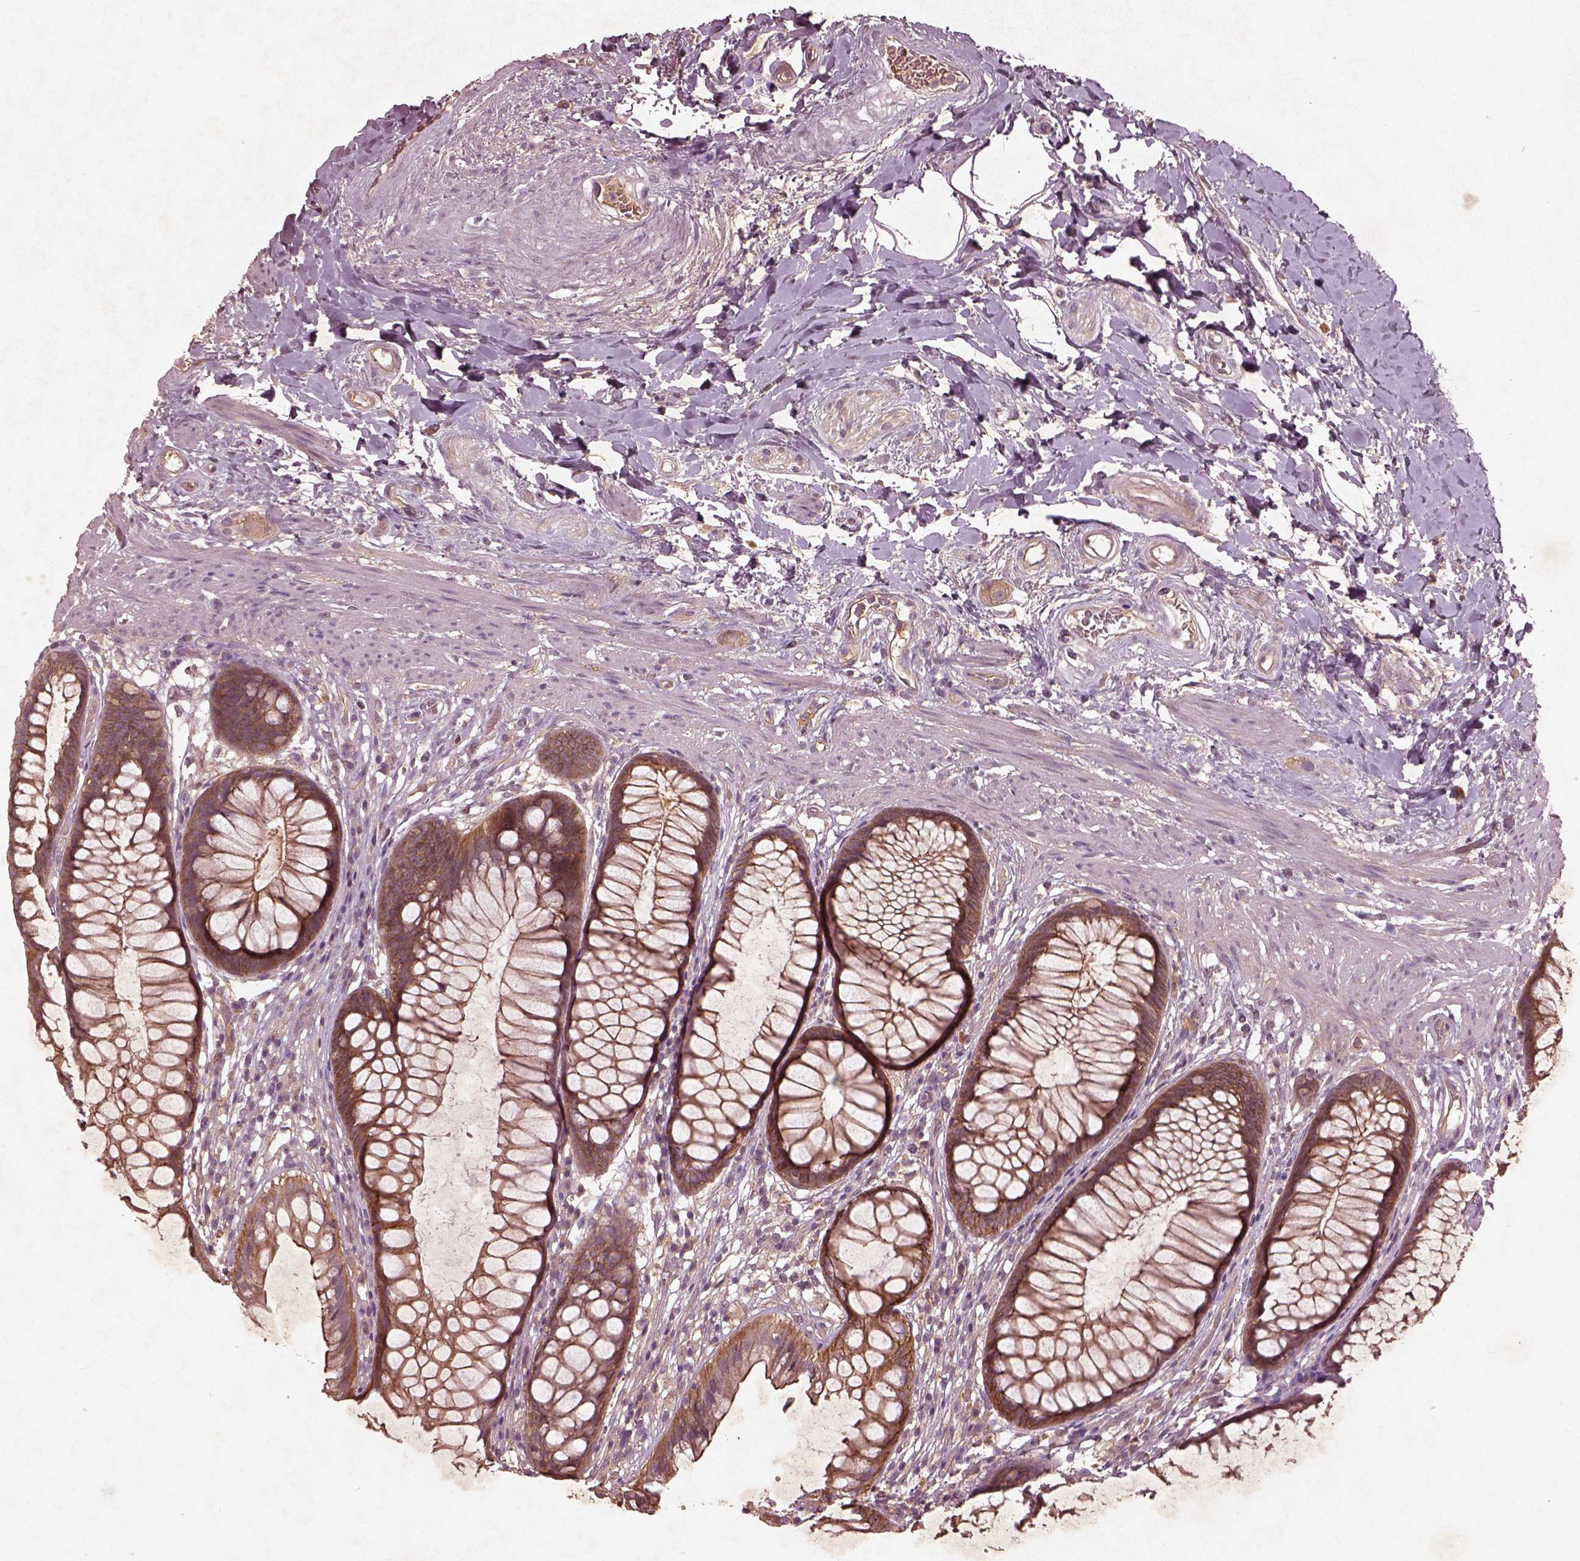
{"staining": {"intensity": "strong", "quantity": ">75%", "location": "cytoplasmic/membranous"}, "tissue": "rectum", "cell_type": "Glandular cells", "image_type": "normal", "snomed": [{"axis": "morphology", "description": "Normal tissue, NOS"}, {"axis": "topography", "description": "Smooth muscle"}, {"axis": "topography", "description": "Rectum"}], "caption": "This histopathology image exhibits IHC staining of benign rectum, with high strong cytoplasmic/membranous positivity in approximately >75% of glandular cells.", "gene": "FAM234A", "patient": {"sex": "male", "age": 53}}